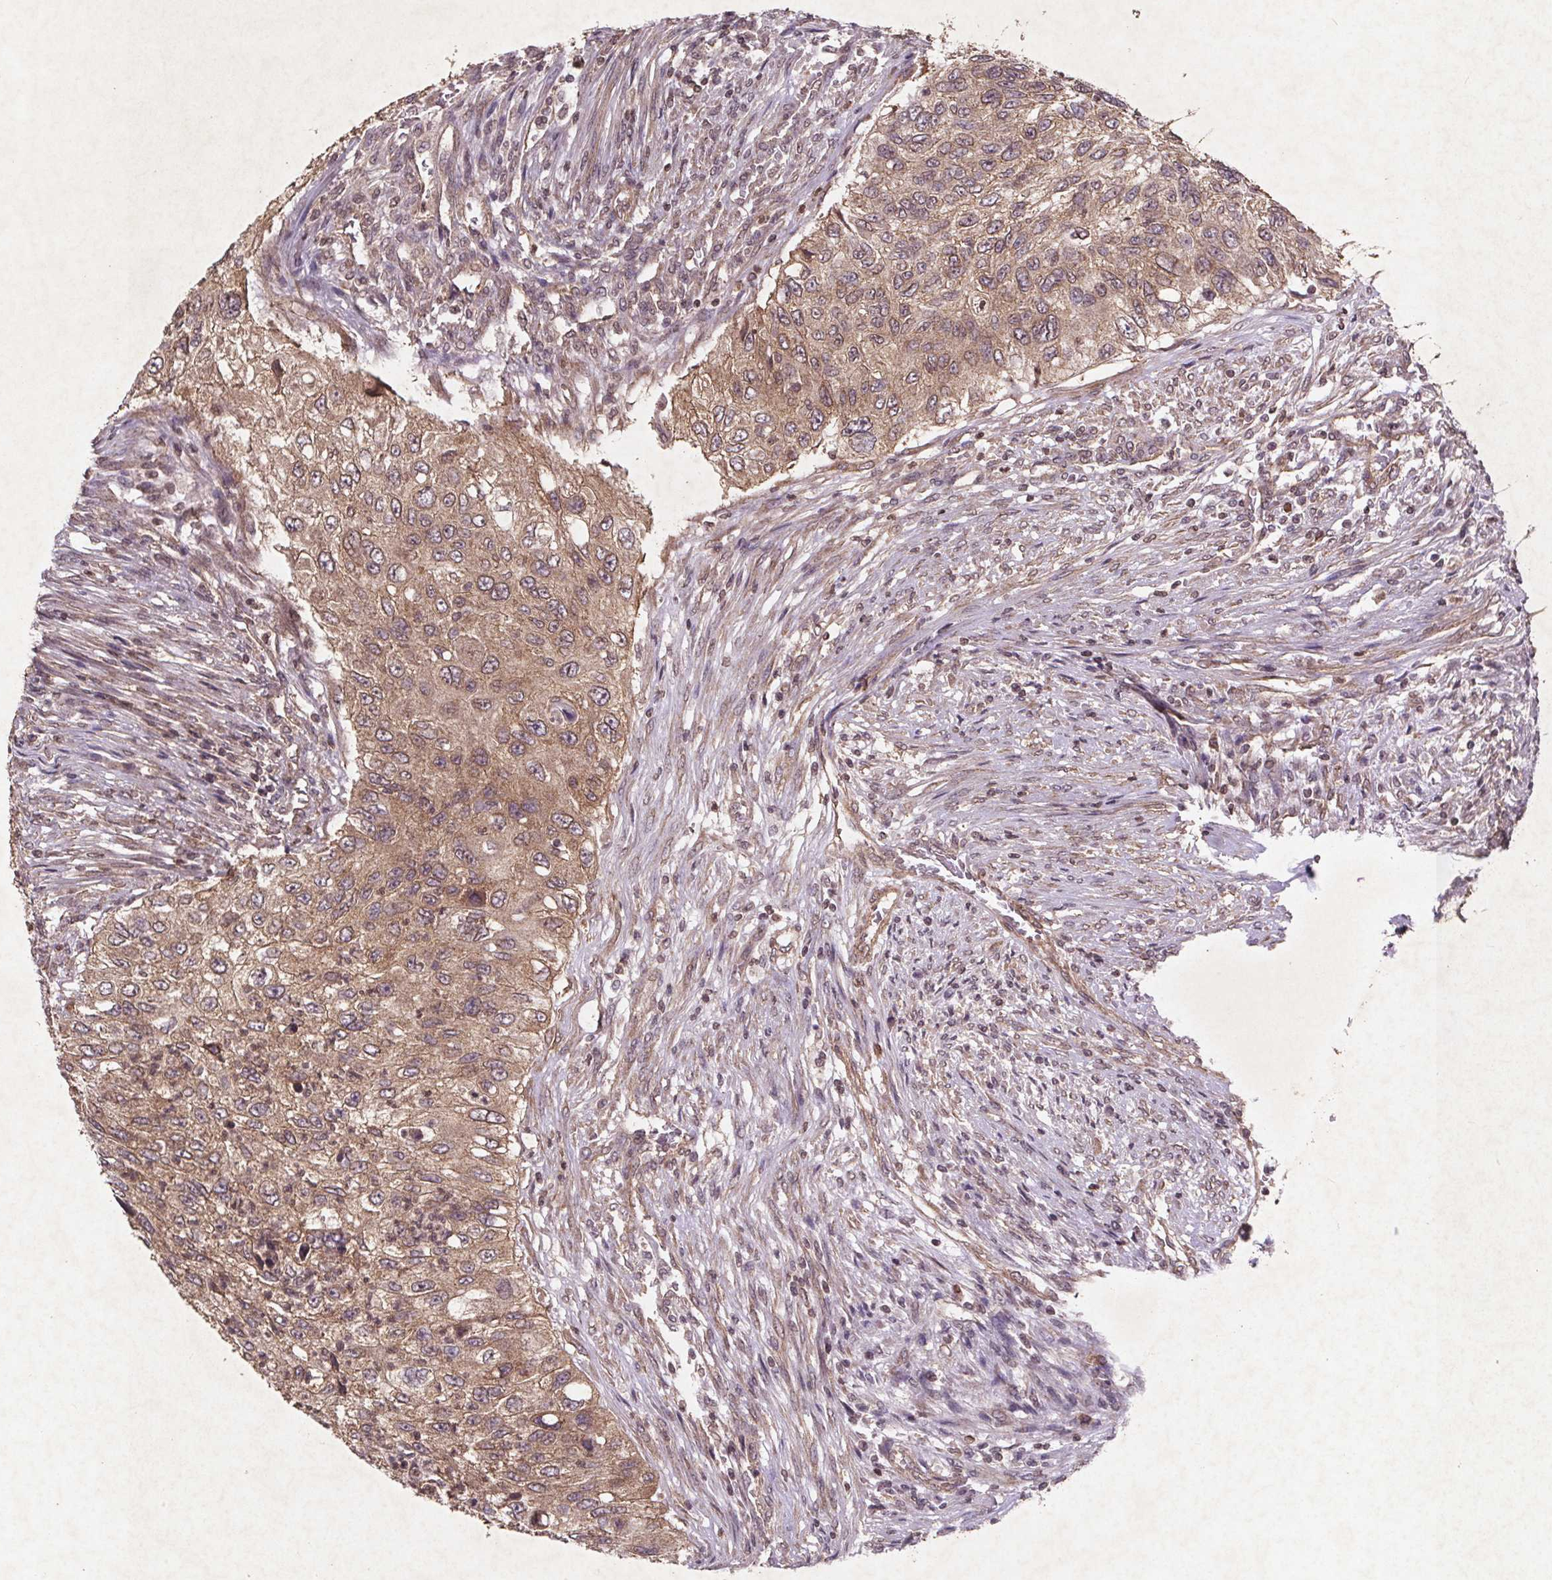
{"staining": {"intensity": "weak", "quantity": ">75%", "location": "cytoplasmic/membranous"}, "tissue": "urothelial cancer", "cell_type": "Tumor cells", "image_type": "cancer", "snomed": [{"axis": "morphology", "description": "Urothelial carcinoma, High grade"}, {"axis": "topography", "description": "Urinary bladder"}], "caption": "High-magnification brightfield microscopy of high-grade urothelial carcinoma stained with DAB (brown) and counterstained with hematoxylin (blue). tumor cells exhibit weak cytoplasmic/membranous positivity is seen in about>75% of cells. The protein of interest is stained brown, and the nuclei are stained in blue (DAB (3,3'-diaminobenzidine) IHC with brightfield microscopy, high magnification).", "gene": "STRN3", "patient": {"sex": "female", "age": 60}}